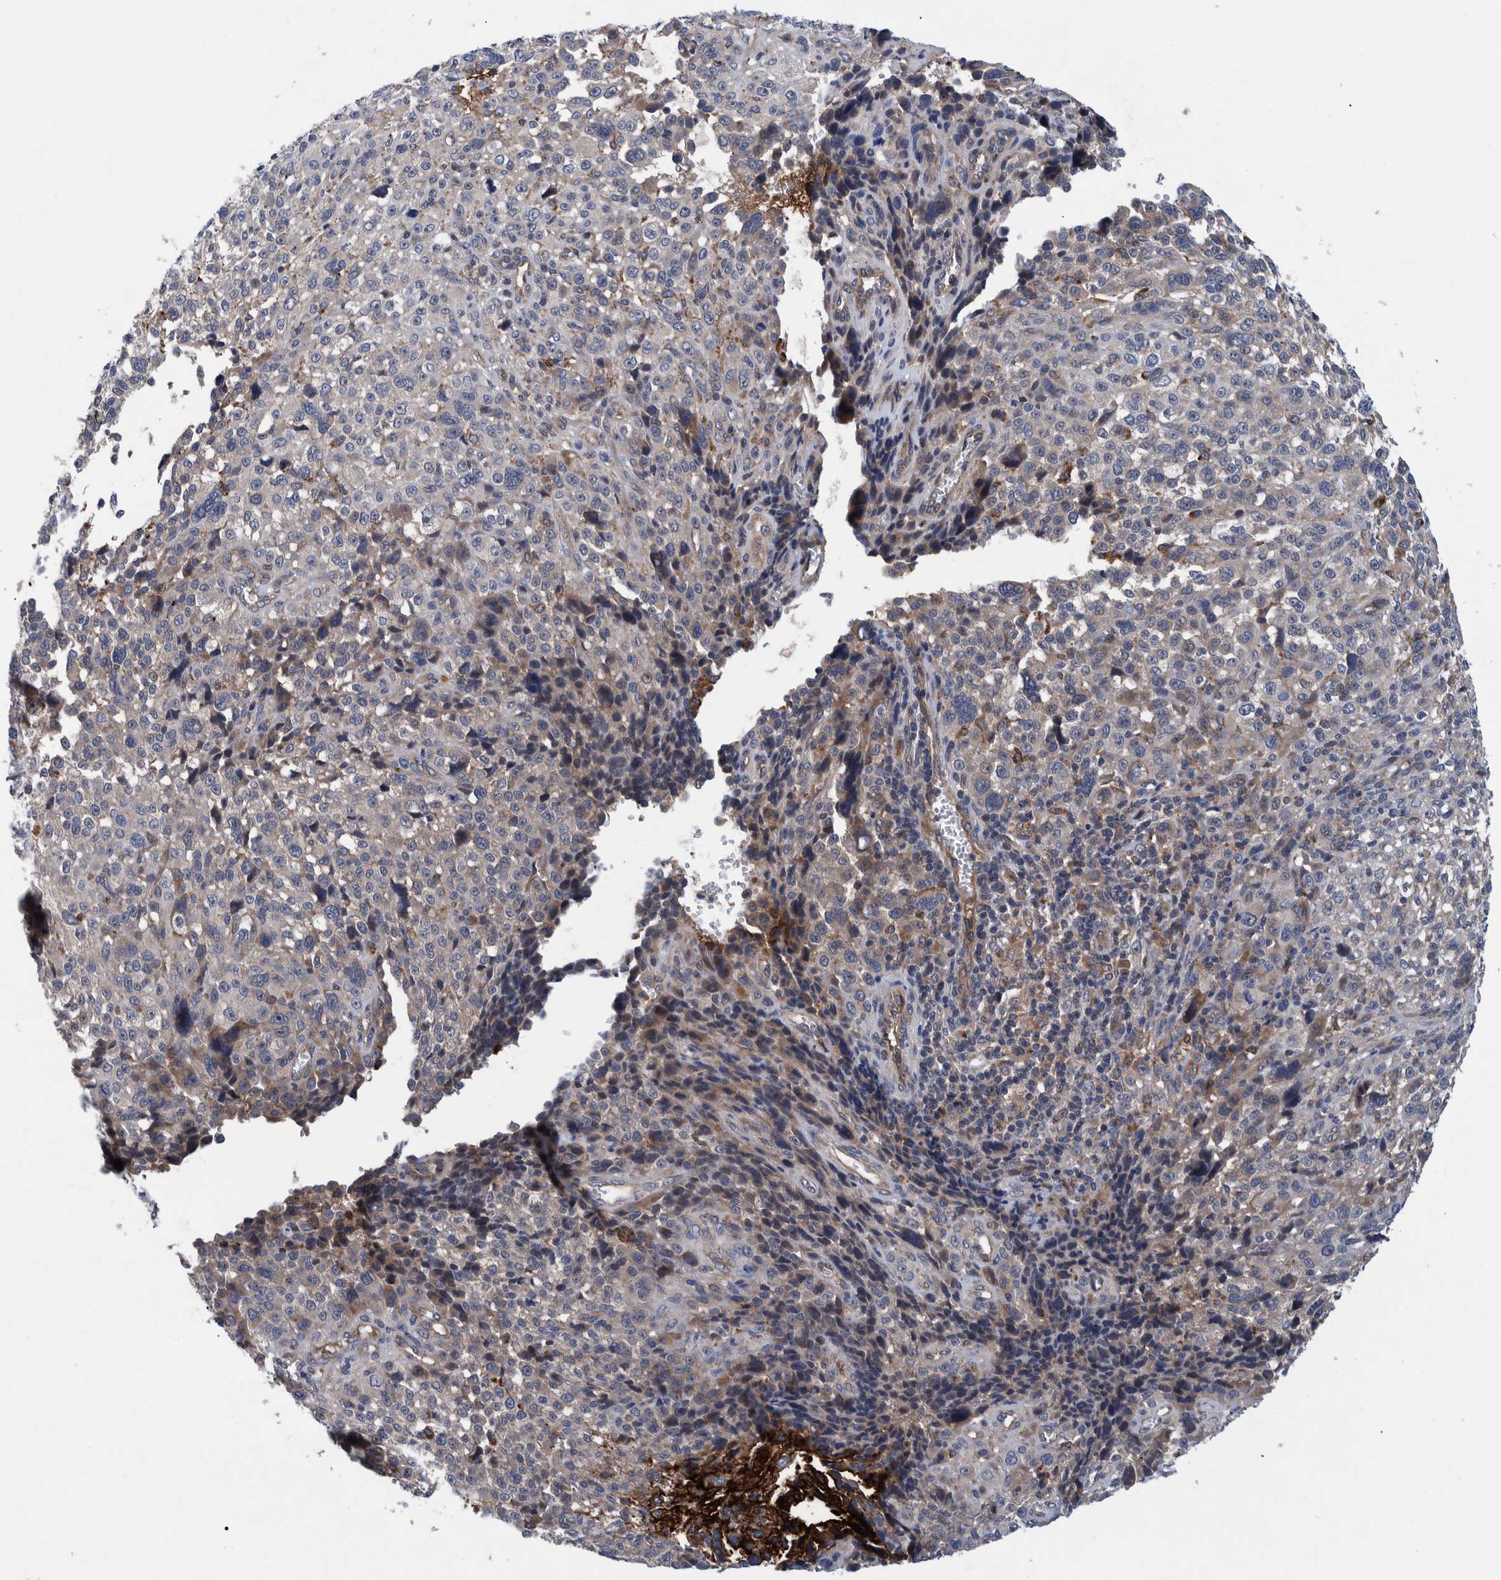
{"staining": {"intensity": "negative", "quantity": "none", "location": "none"}, "tissue": "melanoma", "cell_type": "Tumor cells", "image_type": "cancer", "snomed": [{"axis": "morphology", "description": "Malignant melanoma, NOS"}, {"axis": "topography", "description": "Skin"}], "caption": "The IHC image has no significant positivity in tumor cells of malignant melanoma tissue.", "gene": "ITIH3", "patient": {"sex": "female", "age": 55}}